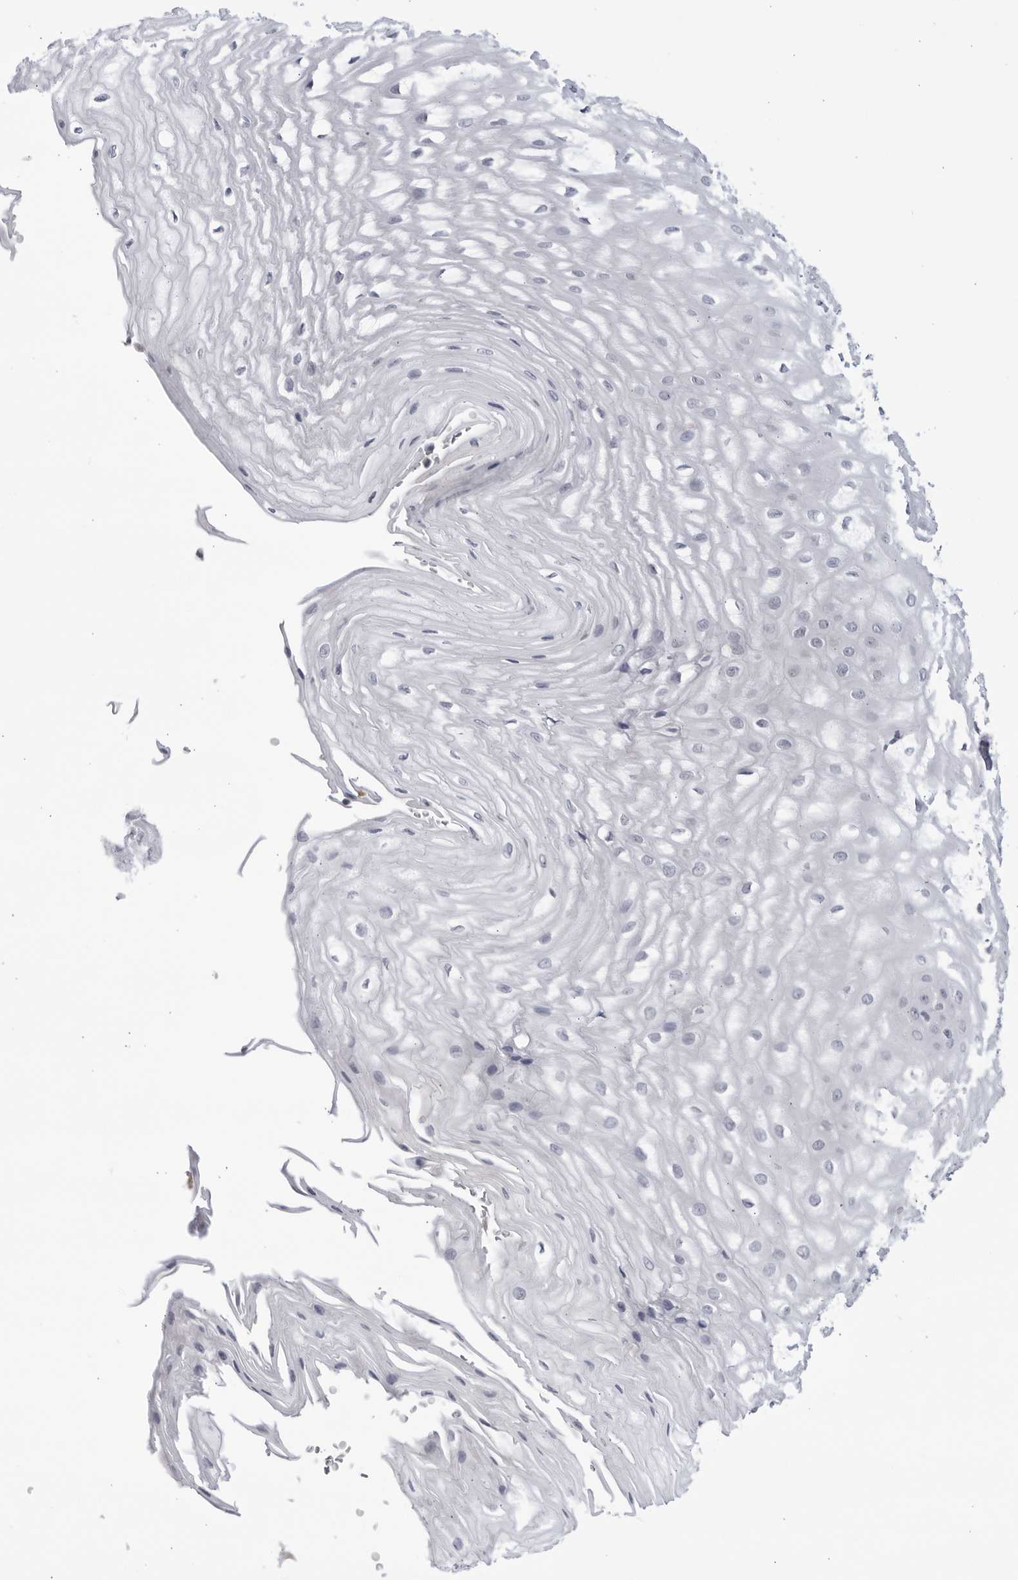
{"staining": {"intensity": "weak", "quantity": "25%-75%", "location": "cytoplasmic/membranous,nuclear"}, "tissue": "esophagus", "cell_type": "Squamous epithelial cells", "image_type": "normal", "snomed": [{"axis": "morphology", "description": "Normal tissue, NOS"}, {"axis": "topography", "description": "Esophagus"}], "caption": "This photomicrograph reveals benign esophagus stained with immunohistochemistry to label a protein in brown. The cytoplasmic/membranous,nuclear of squamous epithelial cells show weak positivity for the protein. Nuclei are counter-stained blue.", "gene": "CNBD1", "patient": {"sex": "male", "age": 54}}